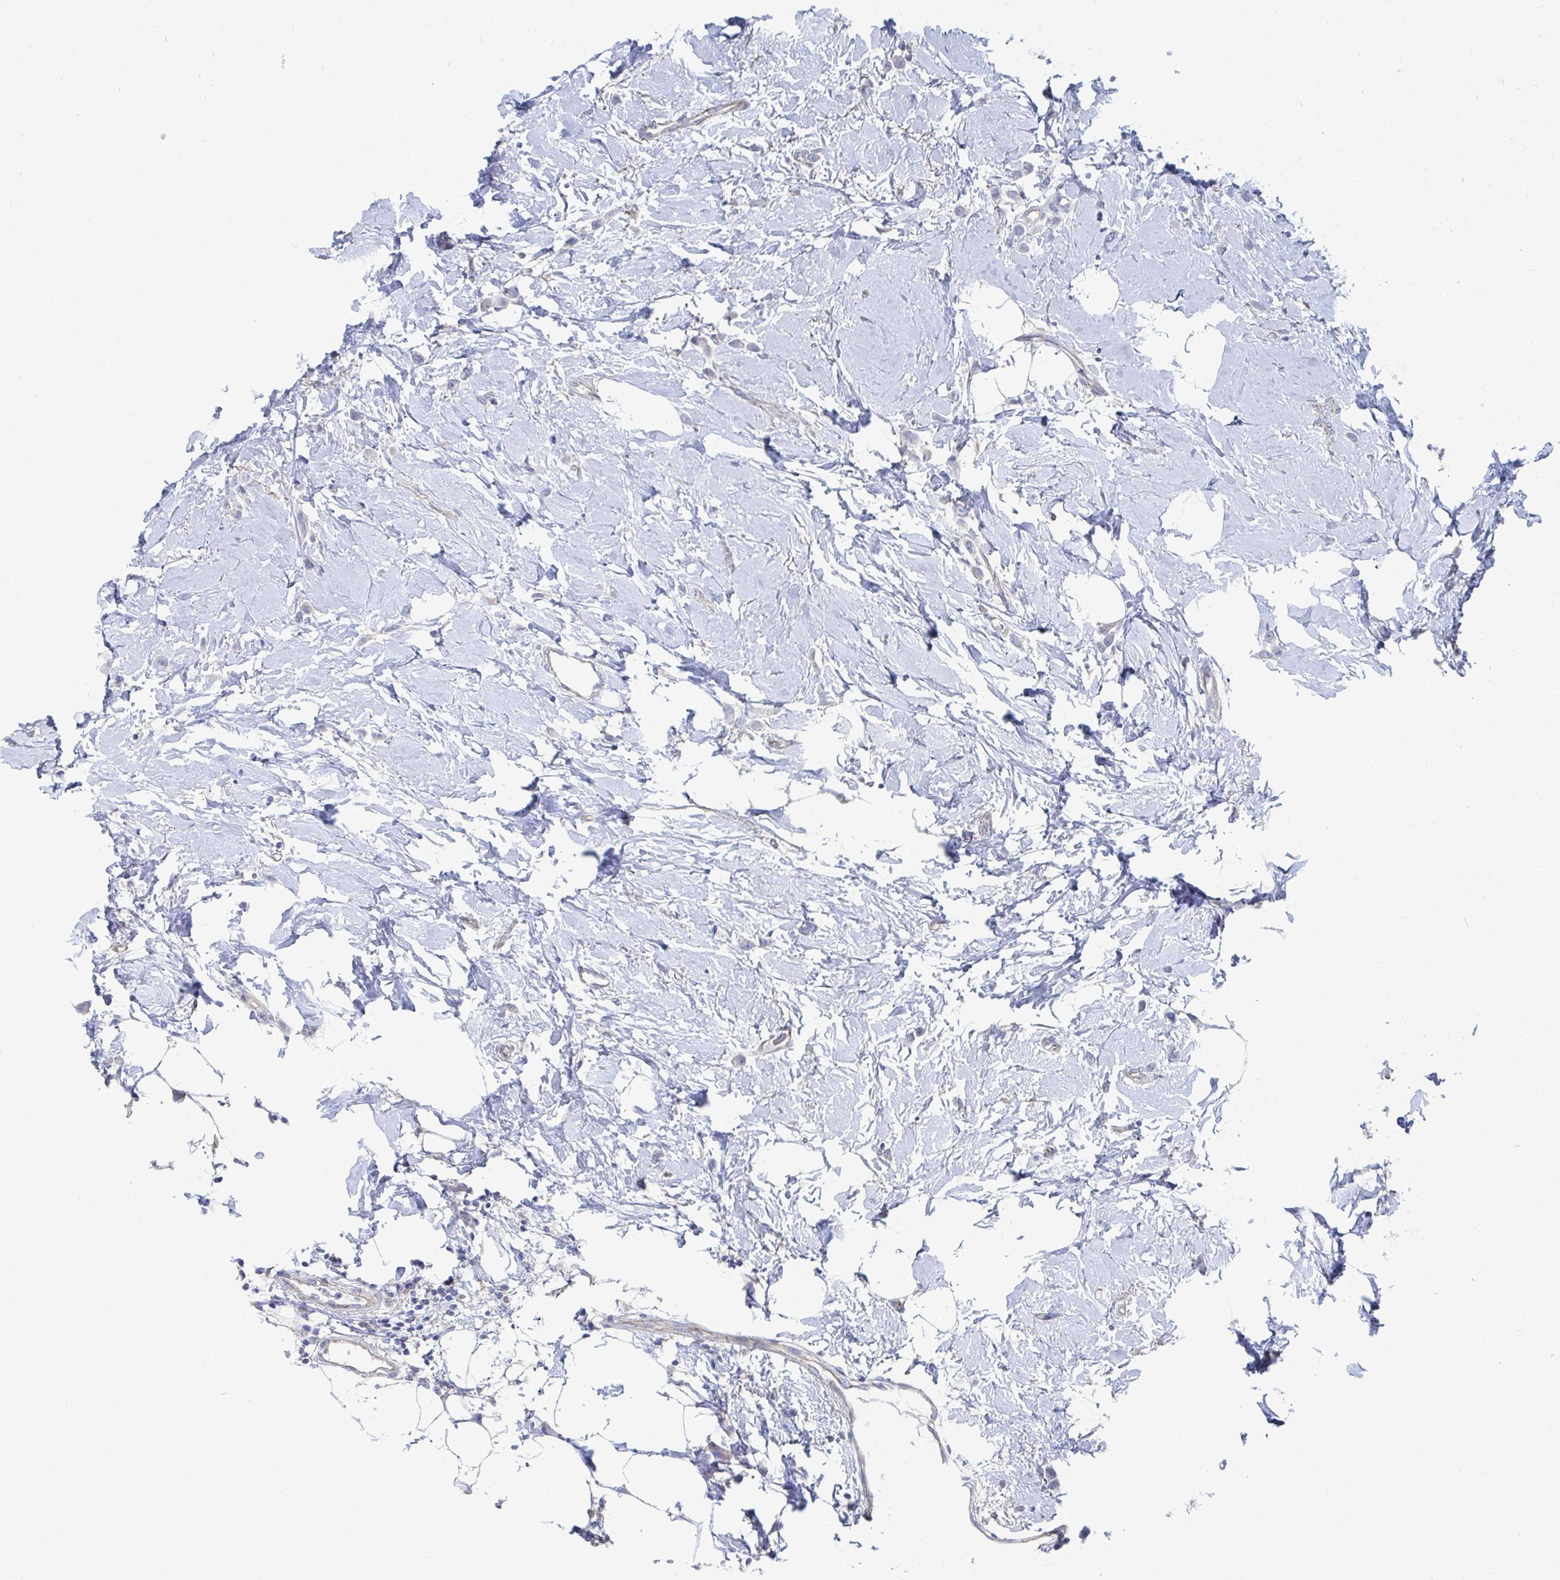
{"staining": {"intensity": "negative", "quantity": "none", "location": "none"}, "tissue": "breast cancer", "cell_type": "Tumor cells", "image_type": "cancer", "snomed": [{"axis": "morphology", "description": "Lobular carcinoma"}, {"axis": "topography", "description": "Breast"}], "caption": "An IHC photomicrograph of breast cancer (lobular carcinoma) is shown. There is no staining in tumor cells of breast cancer (lobular carcinoma).", "gene": "PLEKHG7", "patient": {"sex": "female", "age": 66}}